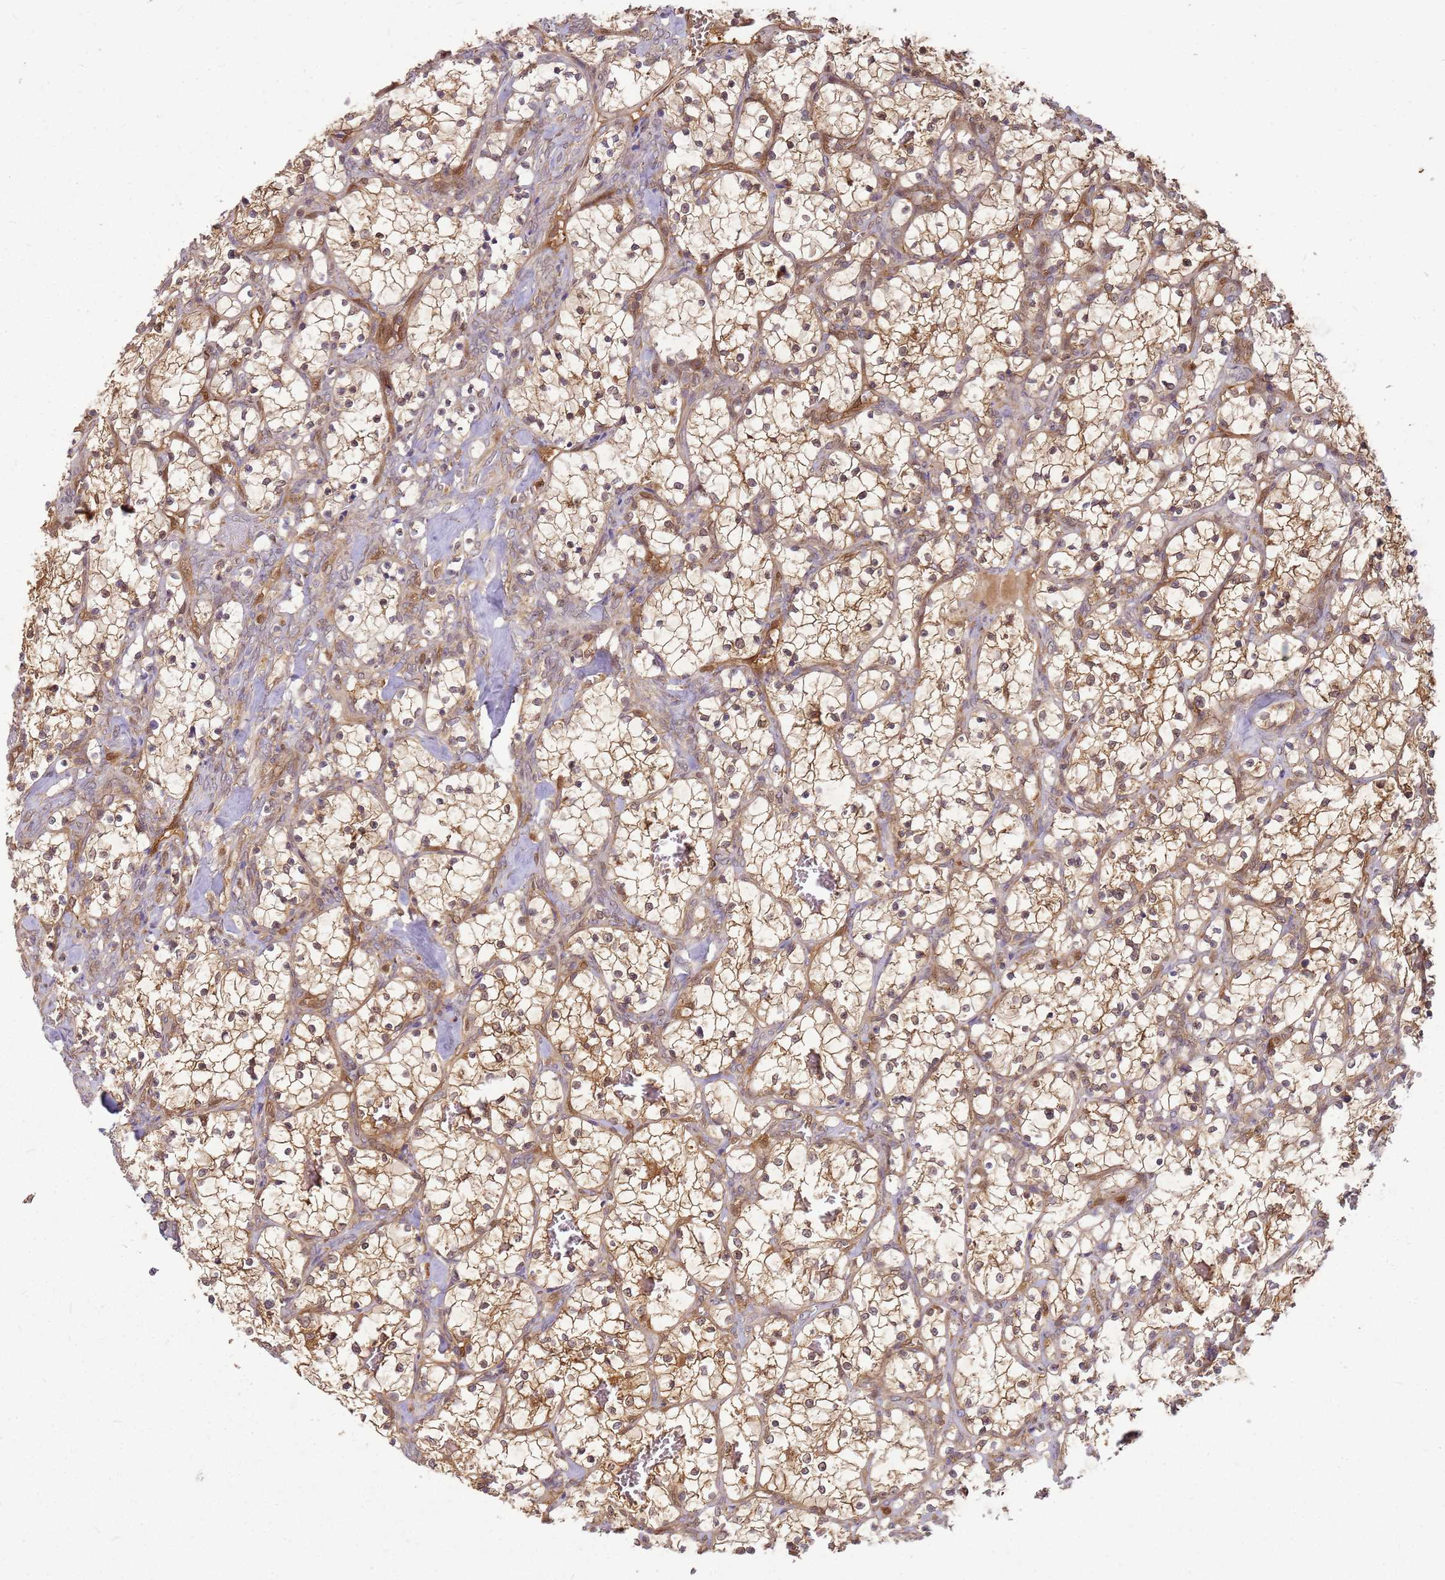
{"staining": {"intensity": "moderate", "quantity": "25%-75%", "location": "cytoplasmic/membranous,nuclear"}, "tissue": "renal cancer", "cell_type": "Tumor cells", "image_type": "cancer", "snomed": [{"axis": "morphology", "description": "Adenocarcinoma, NOS"}, {"axis": "topography", "description": "Kidney"}], "caption": "This micrograph shows immunohistochemistry (IHC) staining of renal cancer (adenocarcinoma), with medium moderate cytoplasmic/membranous and nuclear staining in approximately 25%-75% of tumor cells.", "gene": "NUDT14", "patient": {"sex": "female", "age": 69}}